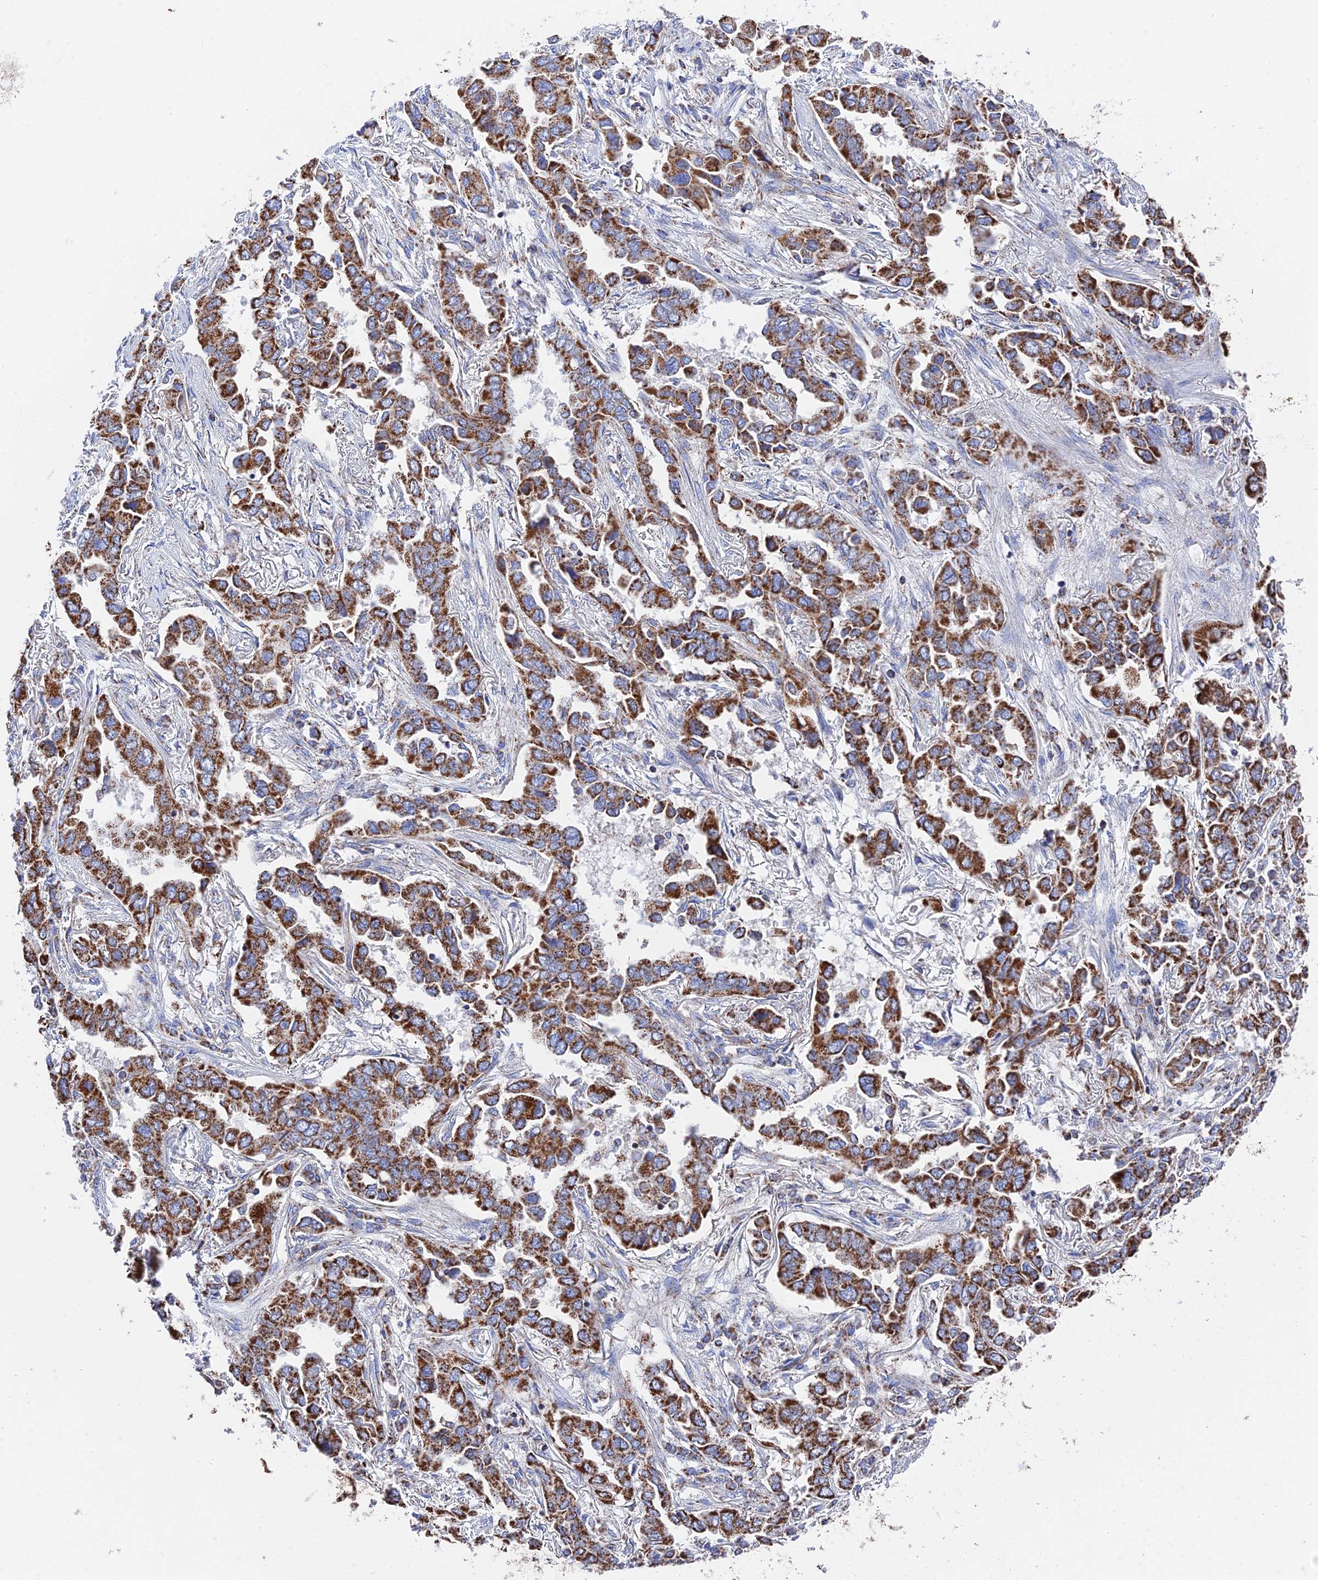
{"staining": {"intensity": "strong", "quantity": ">75%", "location": "cytoplasmic/membranous"}, "tissue": "lung cancer", "cell_type": "Tumor cells", "image_type": "cancer", "snomed": [{"axis": "morphology", "description": "Adenocarcinoma, NOS"}, {"axis": "topography", "description": "Lung"}], "caption": "This histopathology image reveals IHC staining of lung adenocarcinoma, with high strong cytoplasmic/membranous expression in about >75% of tumor cells.", "gene": "HAUS8", "patient": {"sex": "female", "age": 76}}